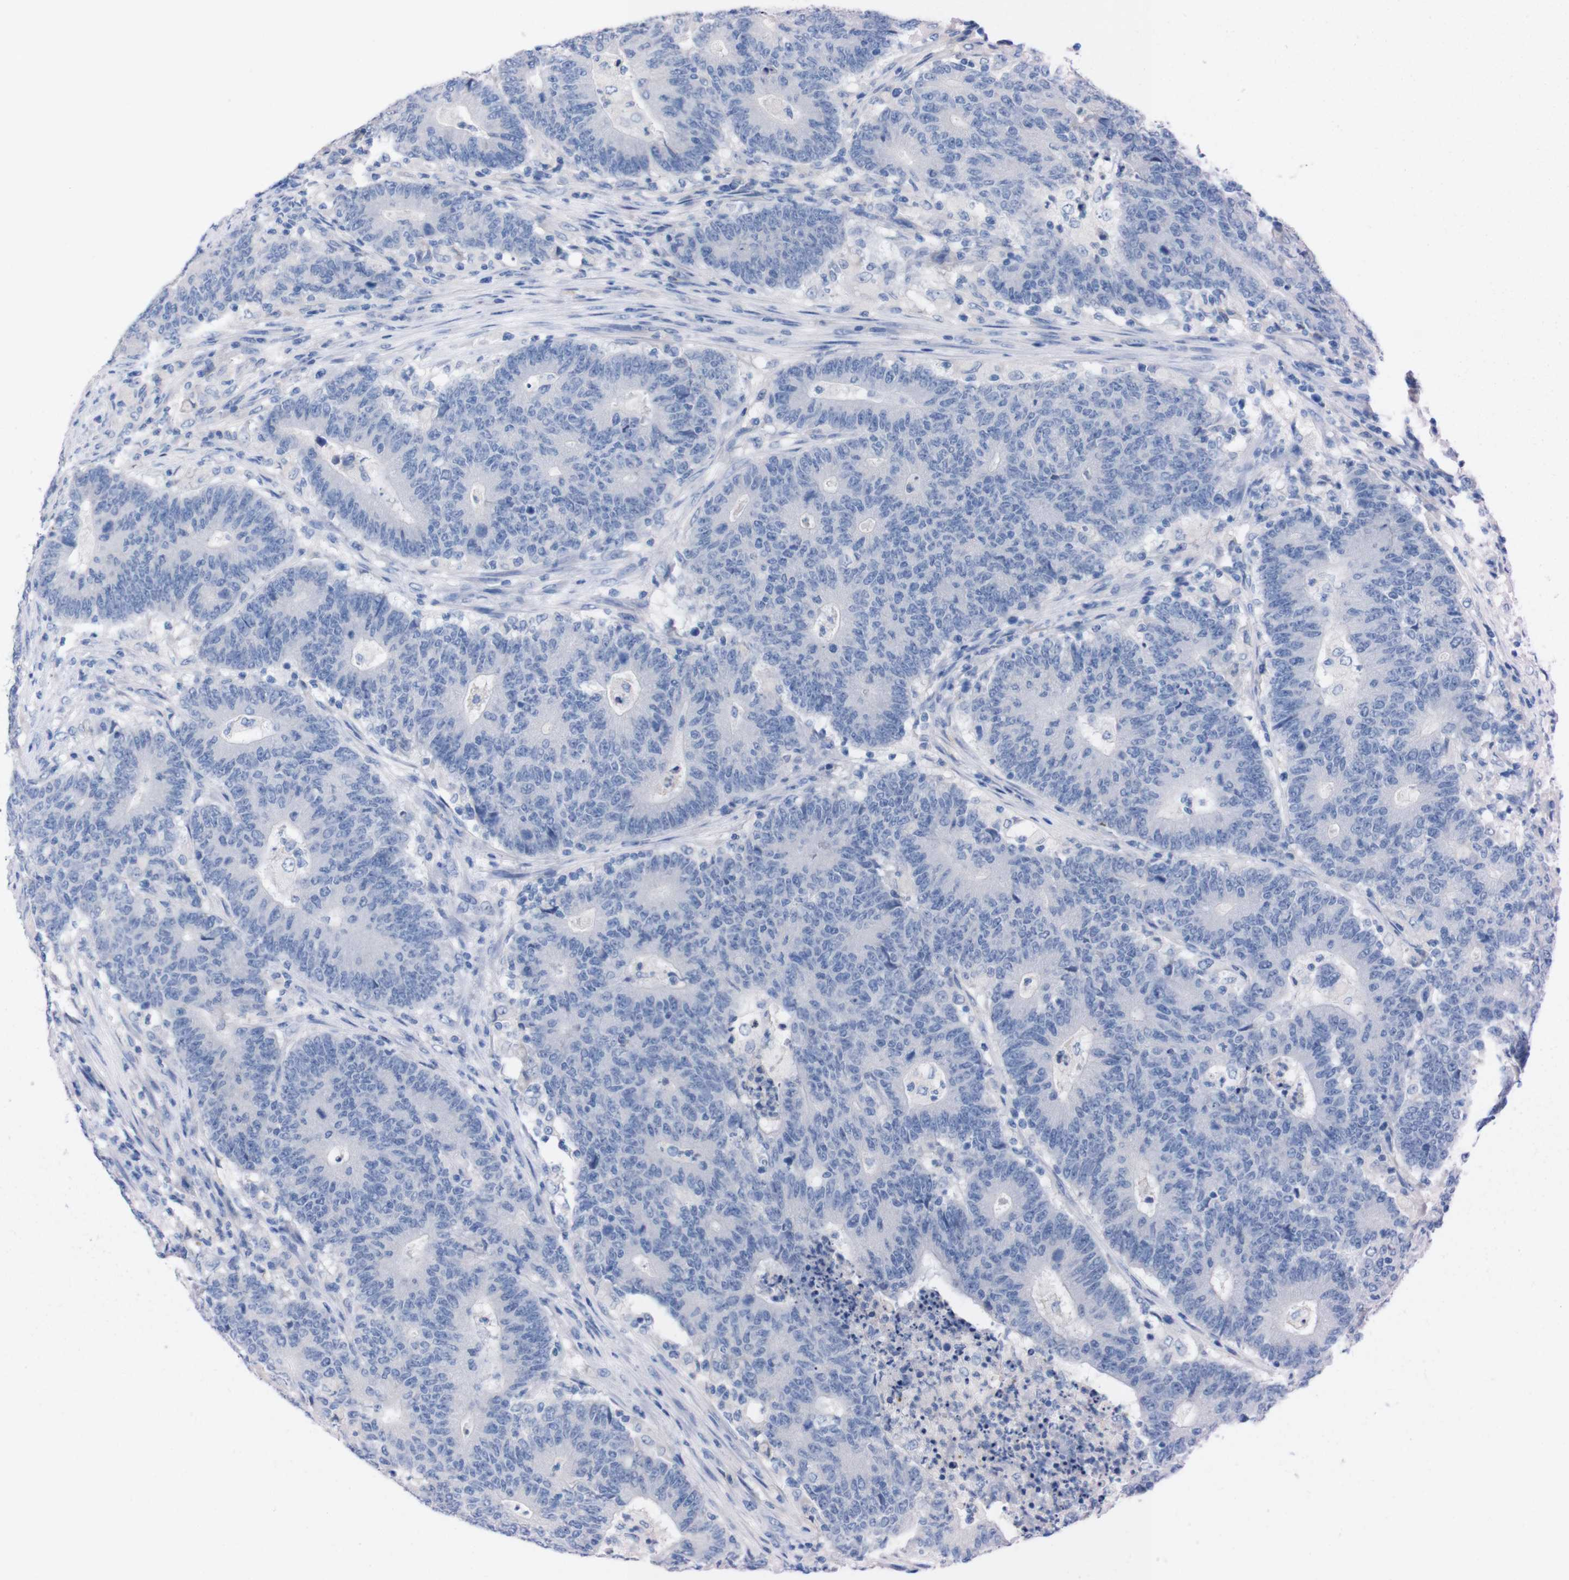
{"staining": {"intensity": "negative", "quantity": "none", "location": "none"}, "tissue": "colorectal cancer", "cell_type": "Tumor cells", "image_type": "cancer", "snomed": [{"axis": "morphology", "description": "Normal tissue, NOS"}, {"axis": "morphology", "description": "Adenocarcinoma, NOS"}, {"axis": "topography", "description": "Colon"}], "caption": "Human colorectal cancer stained for a protein using IHC reveals no staining in tumor cells.", "gene": "TMEM243", "patient": {"sex": "female", "age": 75}}